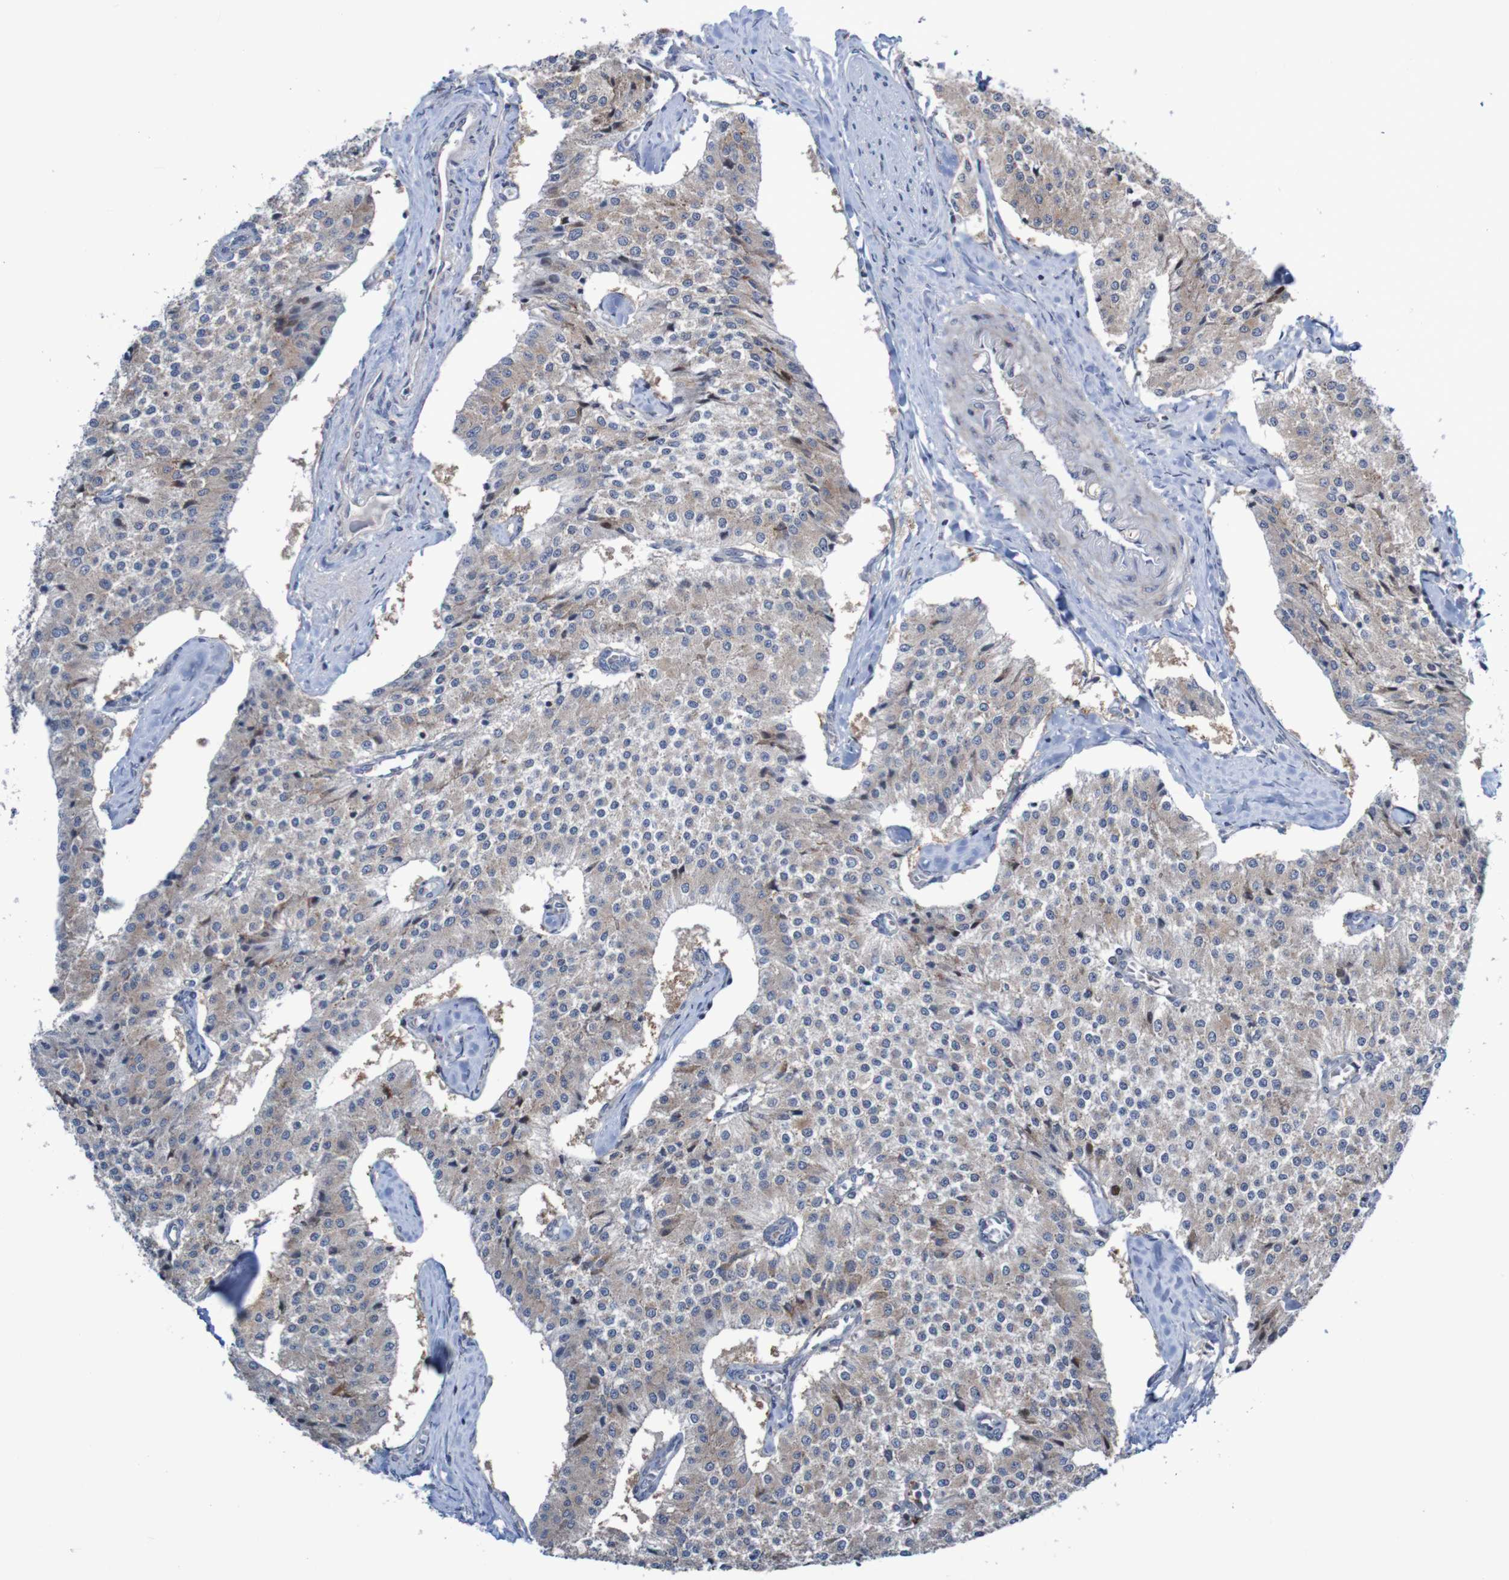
{"staining": {"intensity": "weak", "quantity": "25%-75%", "location": "cytoplasmic/membranous"}, "tissue": "carcinoid", "cell_type": "Tumor cells", "image_type": "cancer", "snomed": [{"axis": "morphology", "description": "Carcinoid, malignant, NOS"}, {"axis": "topography", "description": "Colon"}], "caption": "Immunohistochemistry (IHC) photomicrograph of carcinoid stained for a protein (brown), which displays low levels of weak cytoplasmic/membranous expression in about 25%-75% of tumor cells.", "gene": "ANGPT4", "patient": {"sex": "female", "age": 52}}